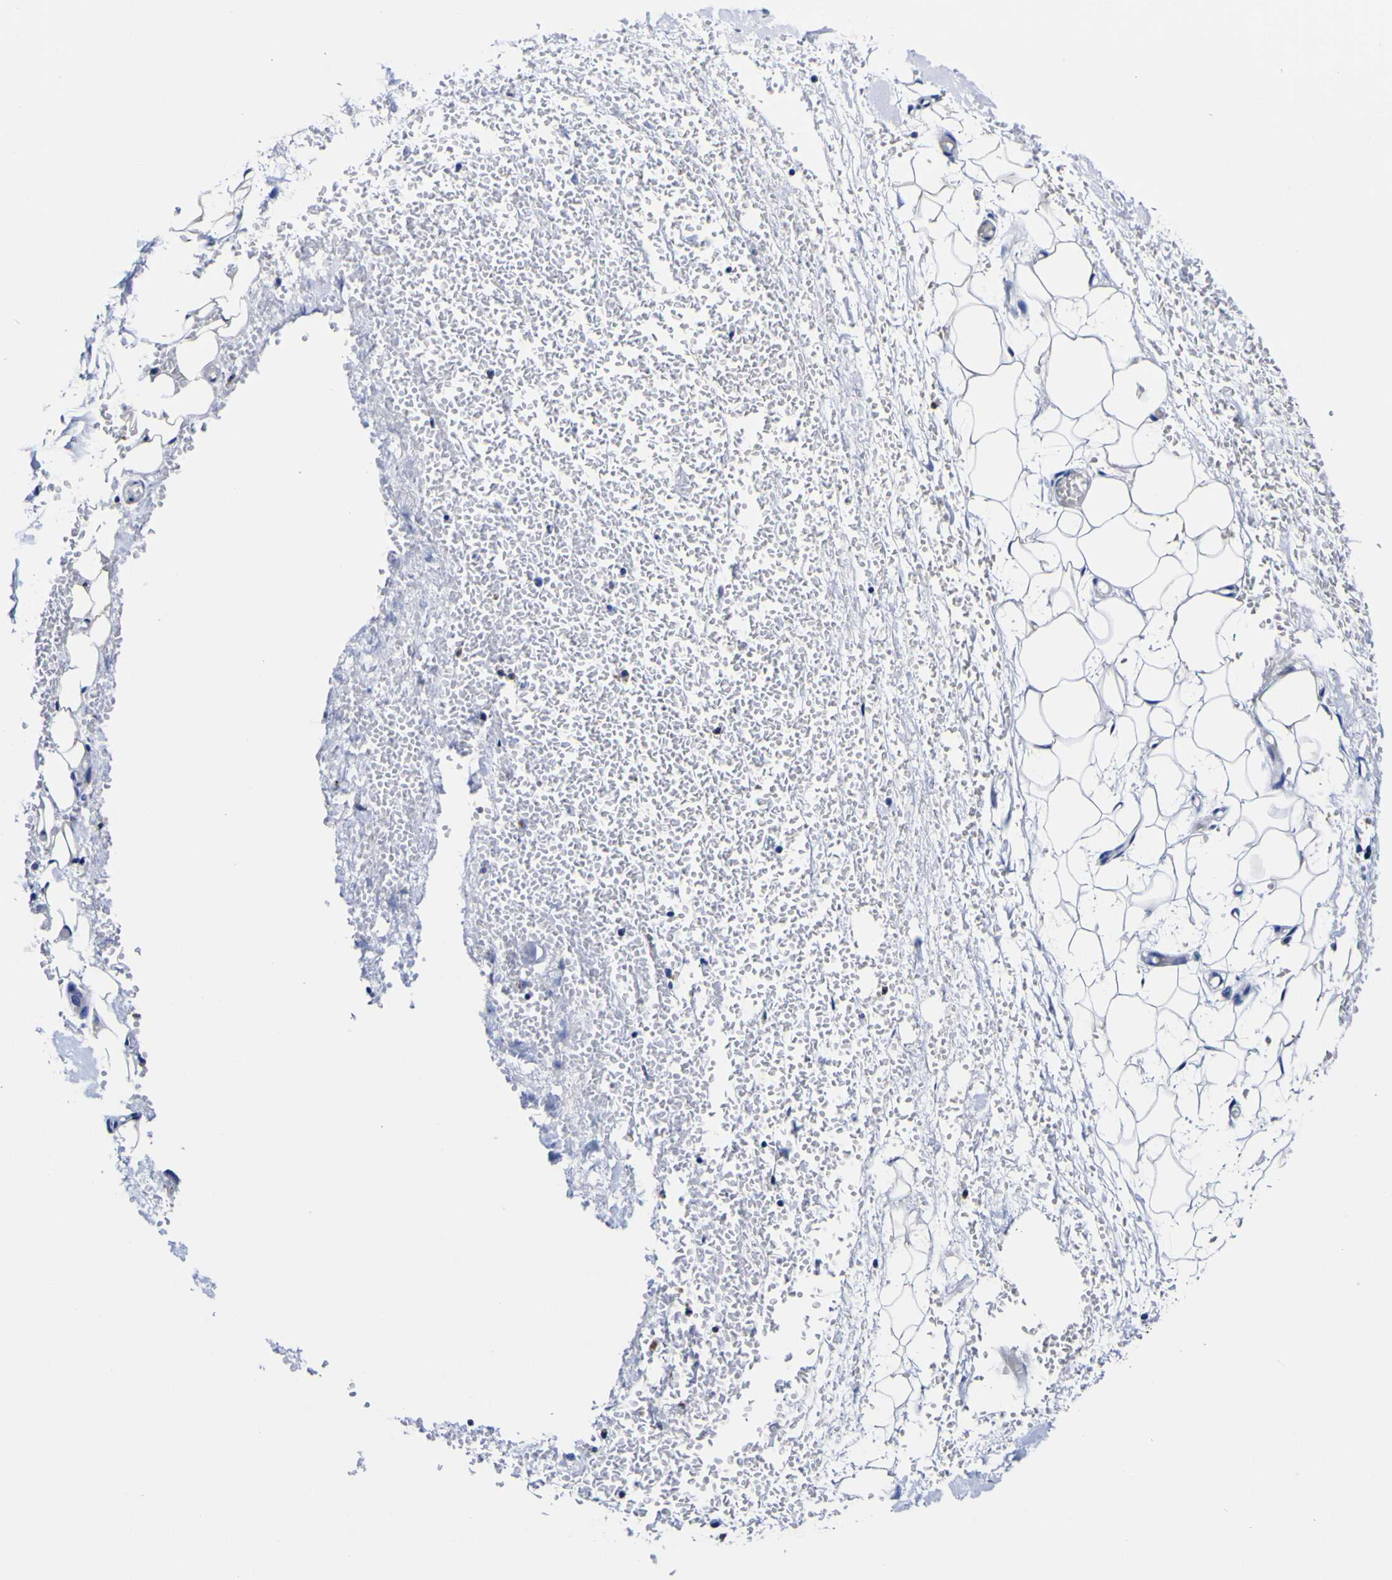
{"staining": {"intensity": "negative", "quantity": "none", "location": "none"}, "tissue": "adipose tissue", "cell_type": "Adipocytes", "image_type": "normal", "snomed": [{"axis": "morphology", "description": "Normal tissue, NOS"}, {"axis": "morphology", "description": "Adenocarcinoma, NOS"}, {"axis": "topography", "description": "Esophagus"}], "caption": "Immunohistochemistry (IHC) histopathology image of normal adipose tissue: human adipose tissue stained with DAB (3,3'-diaminobenzidine) reveals no significant protein positivity in adipocytes. Nuclei are stained in blue.", "gene": "HLA", "patient": {"sex": "male", "age": 62}}